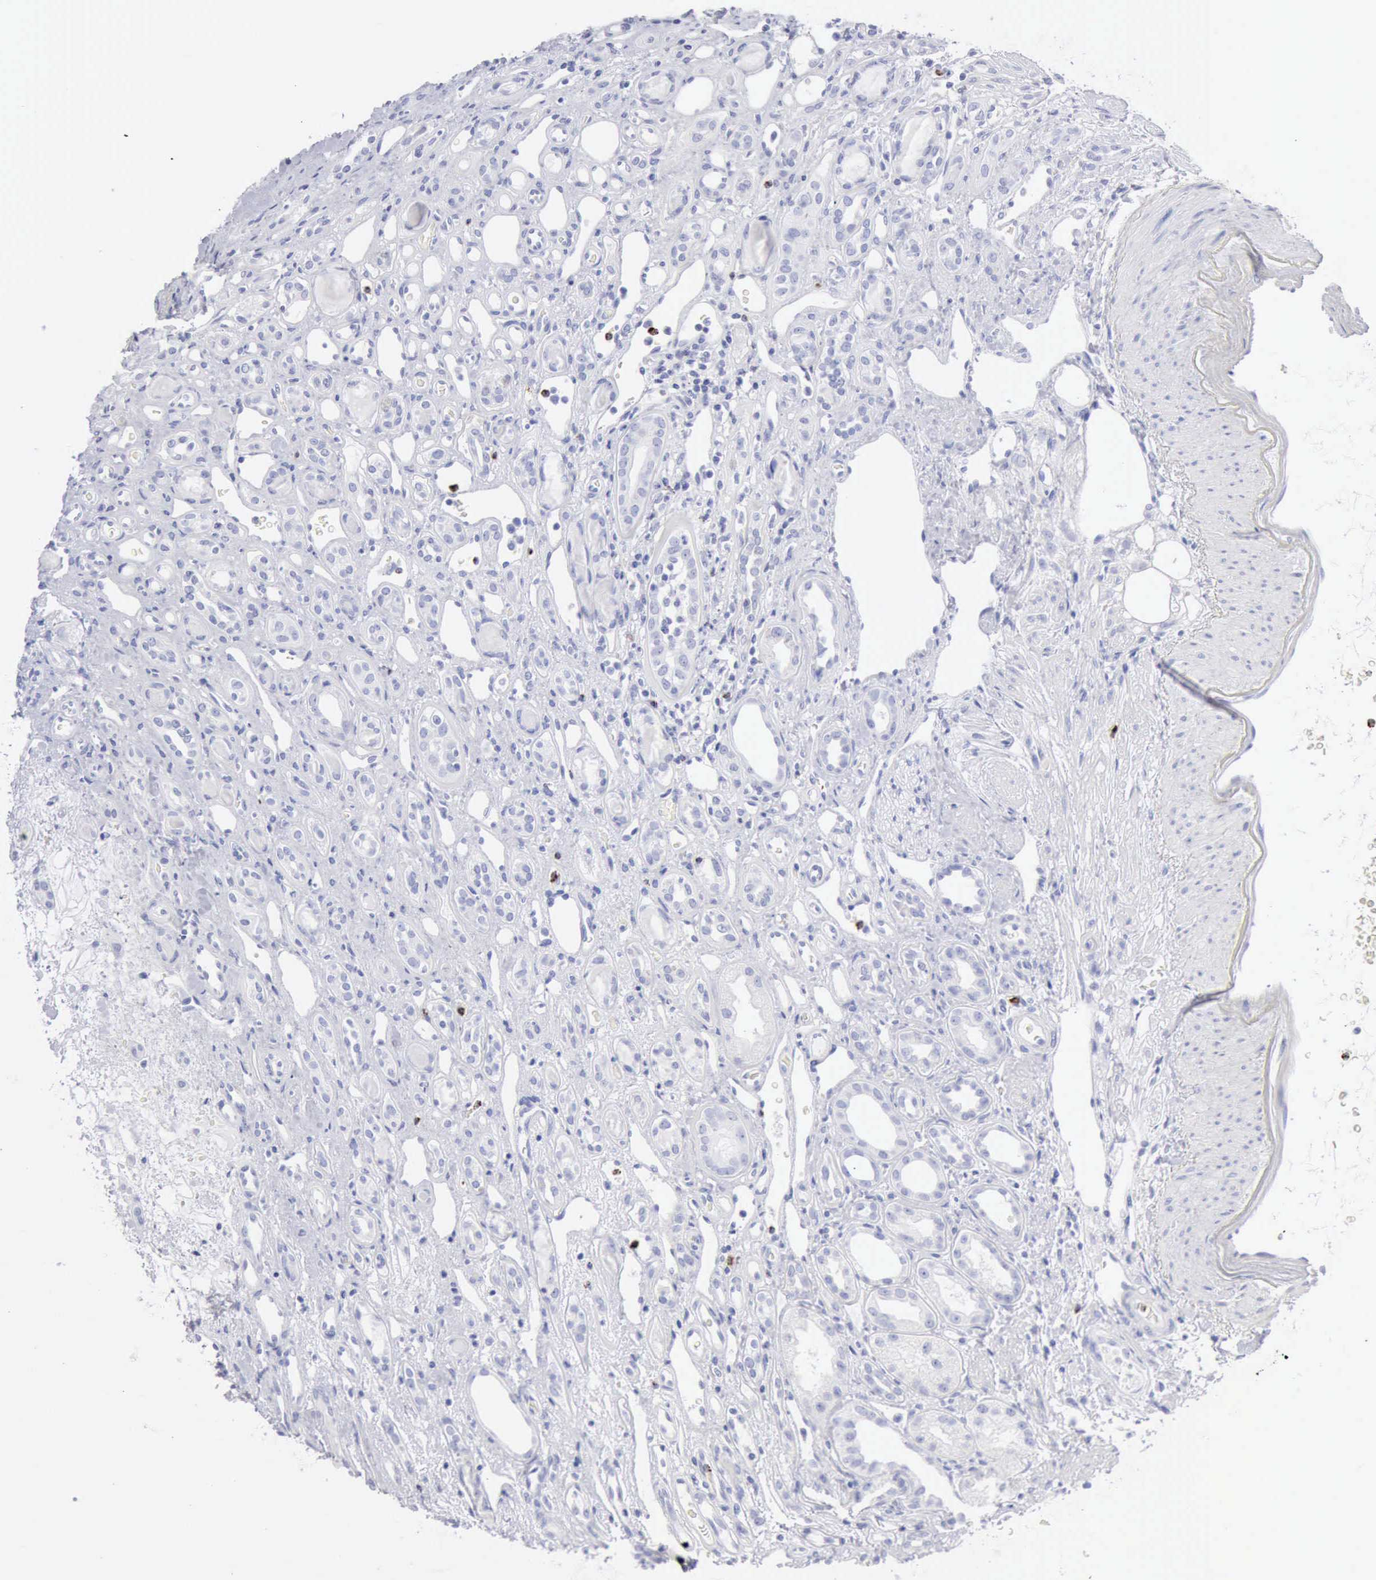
{"staining": {"intensity": "negative", "quantity": "none", "location": "none"}, "tissue": "renal cancer", "cell_type": "Tumor cells", "image_type": "cancer", "snomed": [{"axis": "morphology", "description": "Adenocarcinoma, NOS"}, {"axis": "topography", "description": "Kidney"}], "caption": "This is an IHC micrograph of human adenocarcinoma (renal). There is no expression in tumor cells.", "gene": "GZMB", "patient": {"sex": "female", "age": 60}}